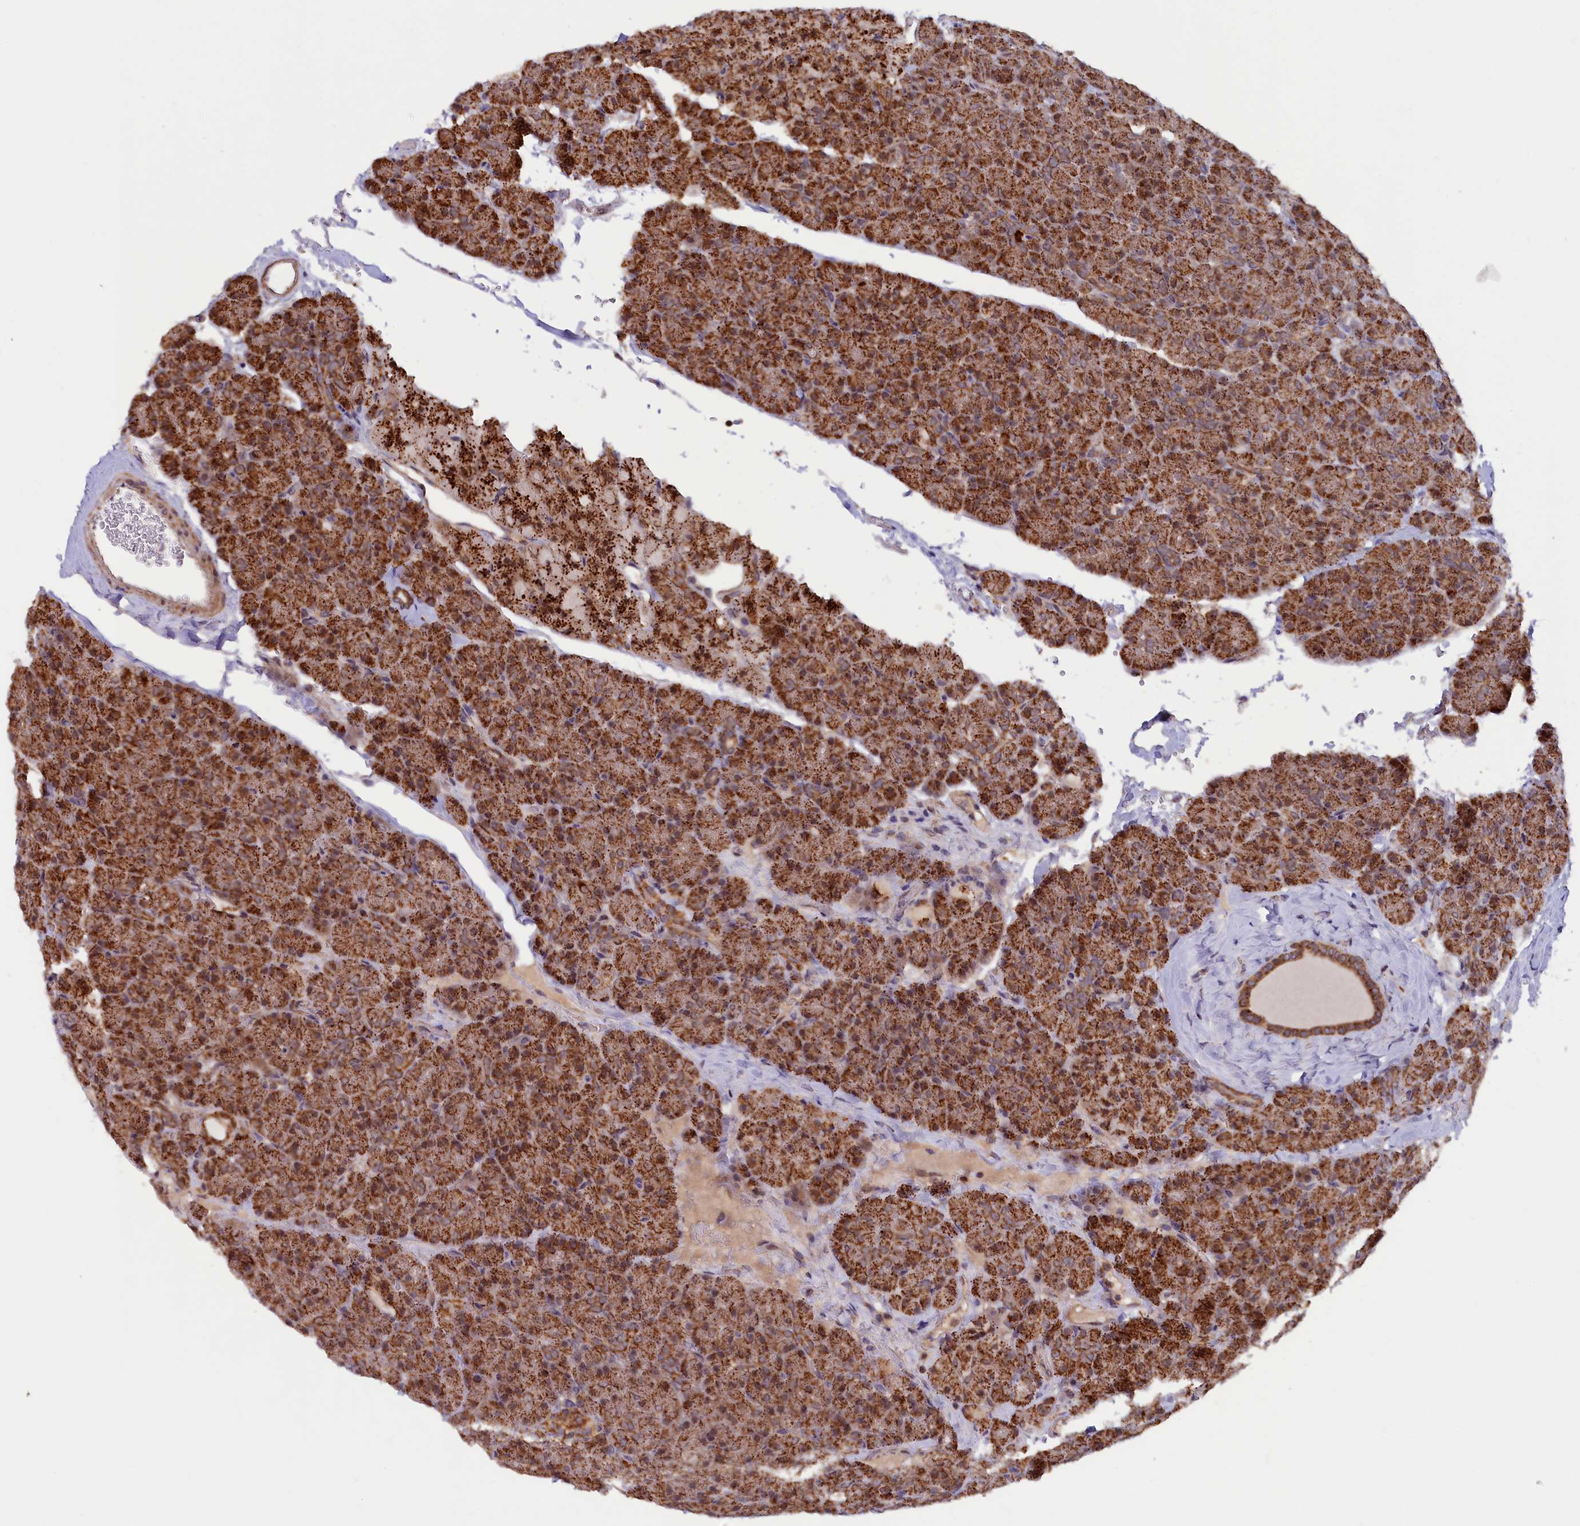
{"staining": {"intensity": "strong", "quantity": ">75%", "location": "cytoplasmic/membranous"}, "tissue": "pancreas", "cell_type": "Exocrine glandular cells", "image_type": "normal", "snomed": [{"axis": "morphology", "description": "Normal tissue, NOS"}, {"axis": "topography", "description": "Pancreas"}], "caption": "A brown stain shows strong cytoplasmic/membranous positivity of a protein in exocrine glandular cells of unremarkable human pancreas. Nuclei are stained in blue.", "gene": "DUS3L", "patient": {"sex": "male", "age": 36}}